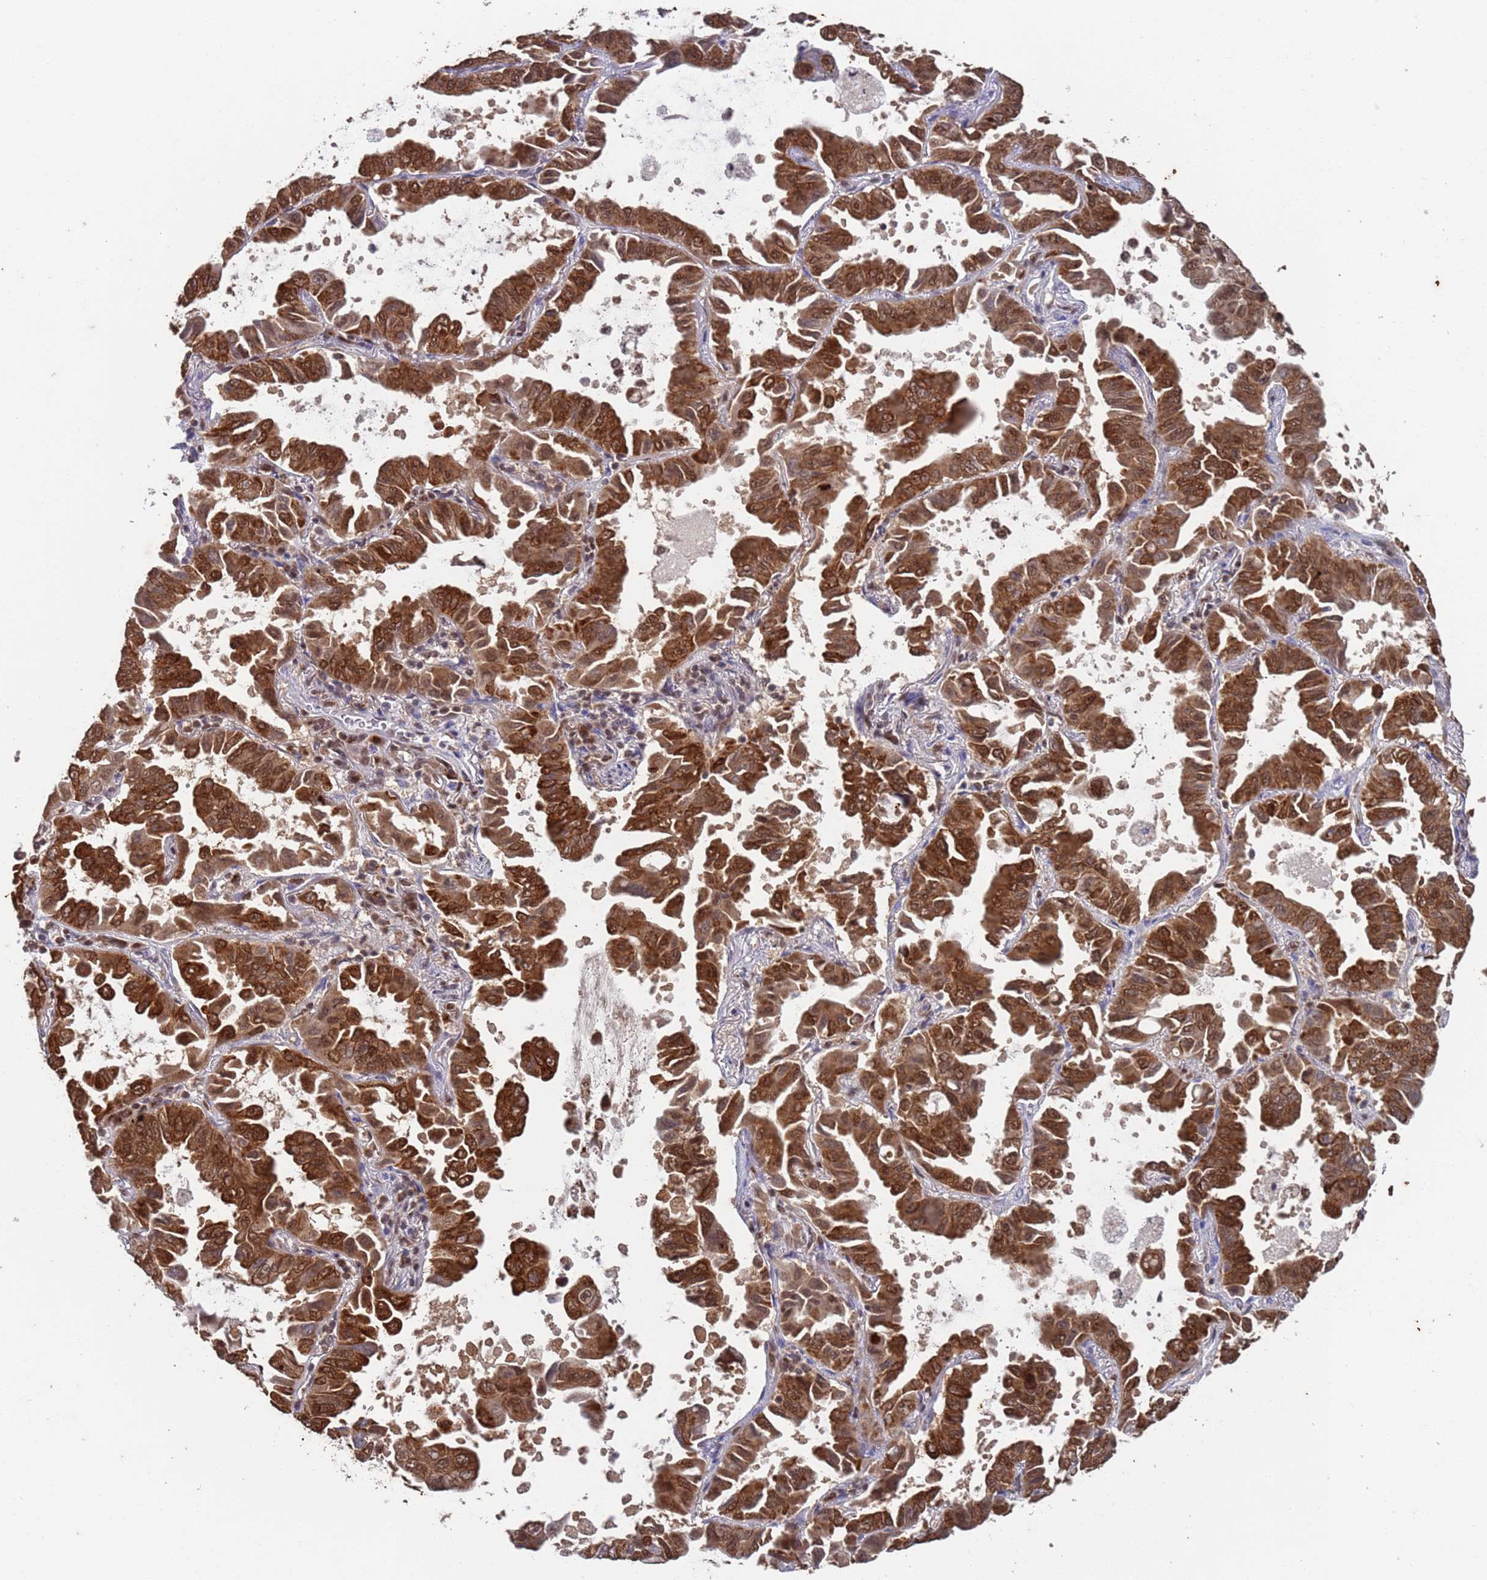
{"staining": {"intensity": "moderate", "quantity": ">75%", "location": "cytoplasmic/membranous,nuclear"}, "tissue": "lung cancer", "cell_type": "Tumor cells", "image_type": "cancer", "snomed": [{"axis": "morphology", "description": "Adenocarcinoma, NOS"}, {"axis": "topography", "description": "Lung"}], "caption": "Brown immunohistochemical staining in lung cancer (adenocarcinoma) demonstrates moderate cytoplasmic/membranous and nuclear positivity in approximately >75% of tumor cells. (DAB (3,3'-diaminobenzidine) IHC, brown staining for protein, blue staining for nuclei).", "gene": "FUBP3", "patient": {"sex": "male", "age": 64}}